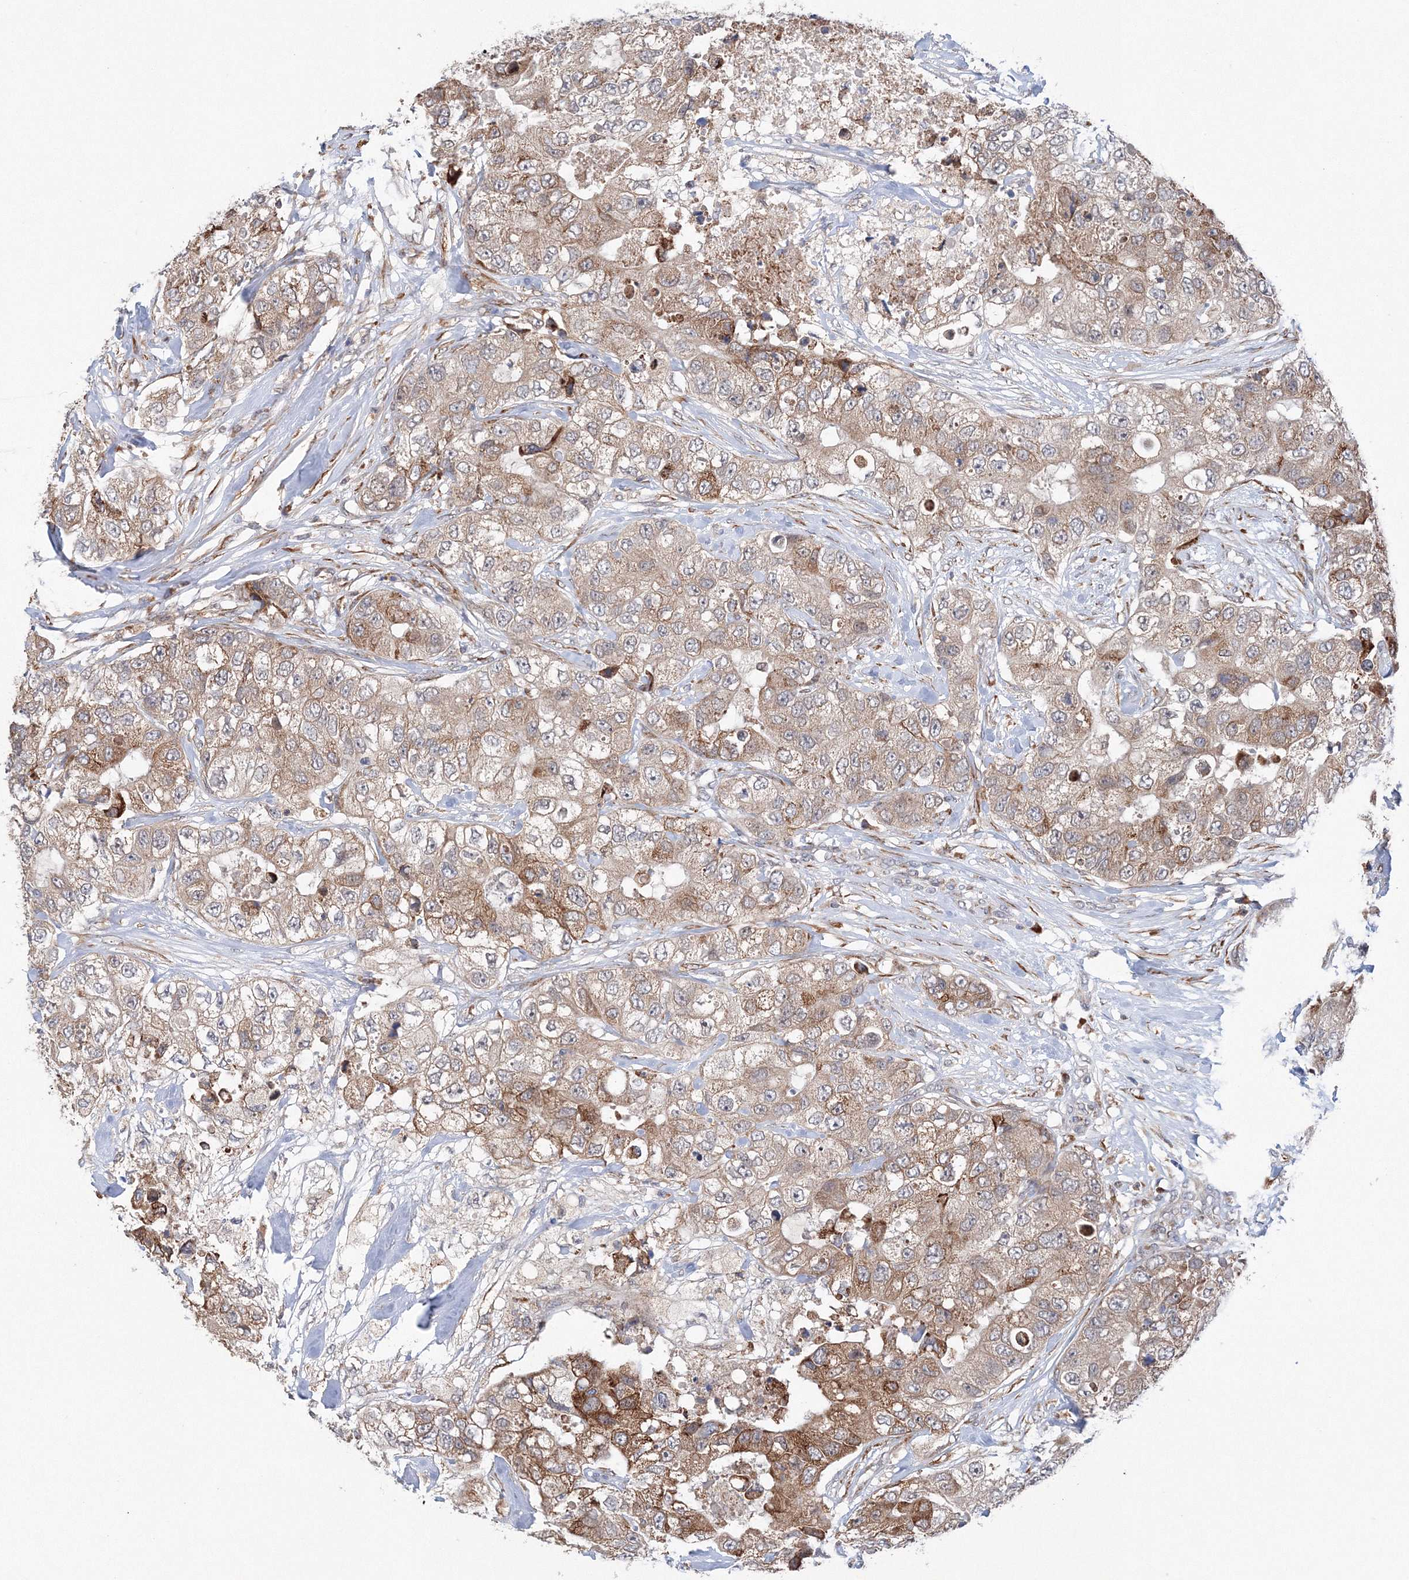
{"staining": {"intensity": "moderate", "quantity": "25%-75%", "location": "cytoplasmic/membranous"}, "tissue": "breast cancer", "cell_type": "Tumor cells", "image_type": "cancer", "snomed": [{"axis": "morphology", "description": "Duct carcinoma"}, {"axis": "topography", "description": "Breast"}], "caption": "Breast cancer (infiltrating ductal carcinoma) stained for a protein exhibits moderate cytoplasmic/membranous positivity in tumor cells.", "gene": "DIS3L2", "patient": {"sex": "female", "age": 62}}